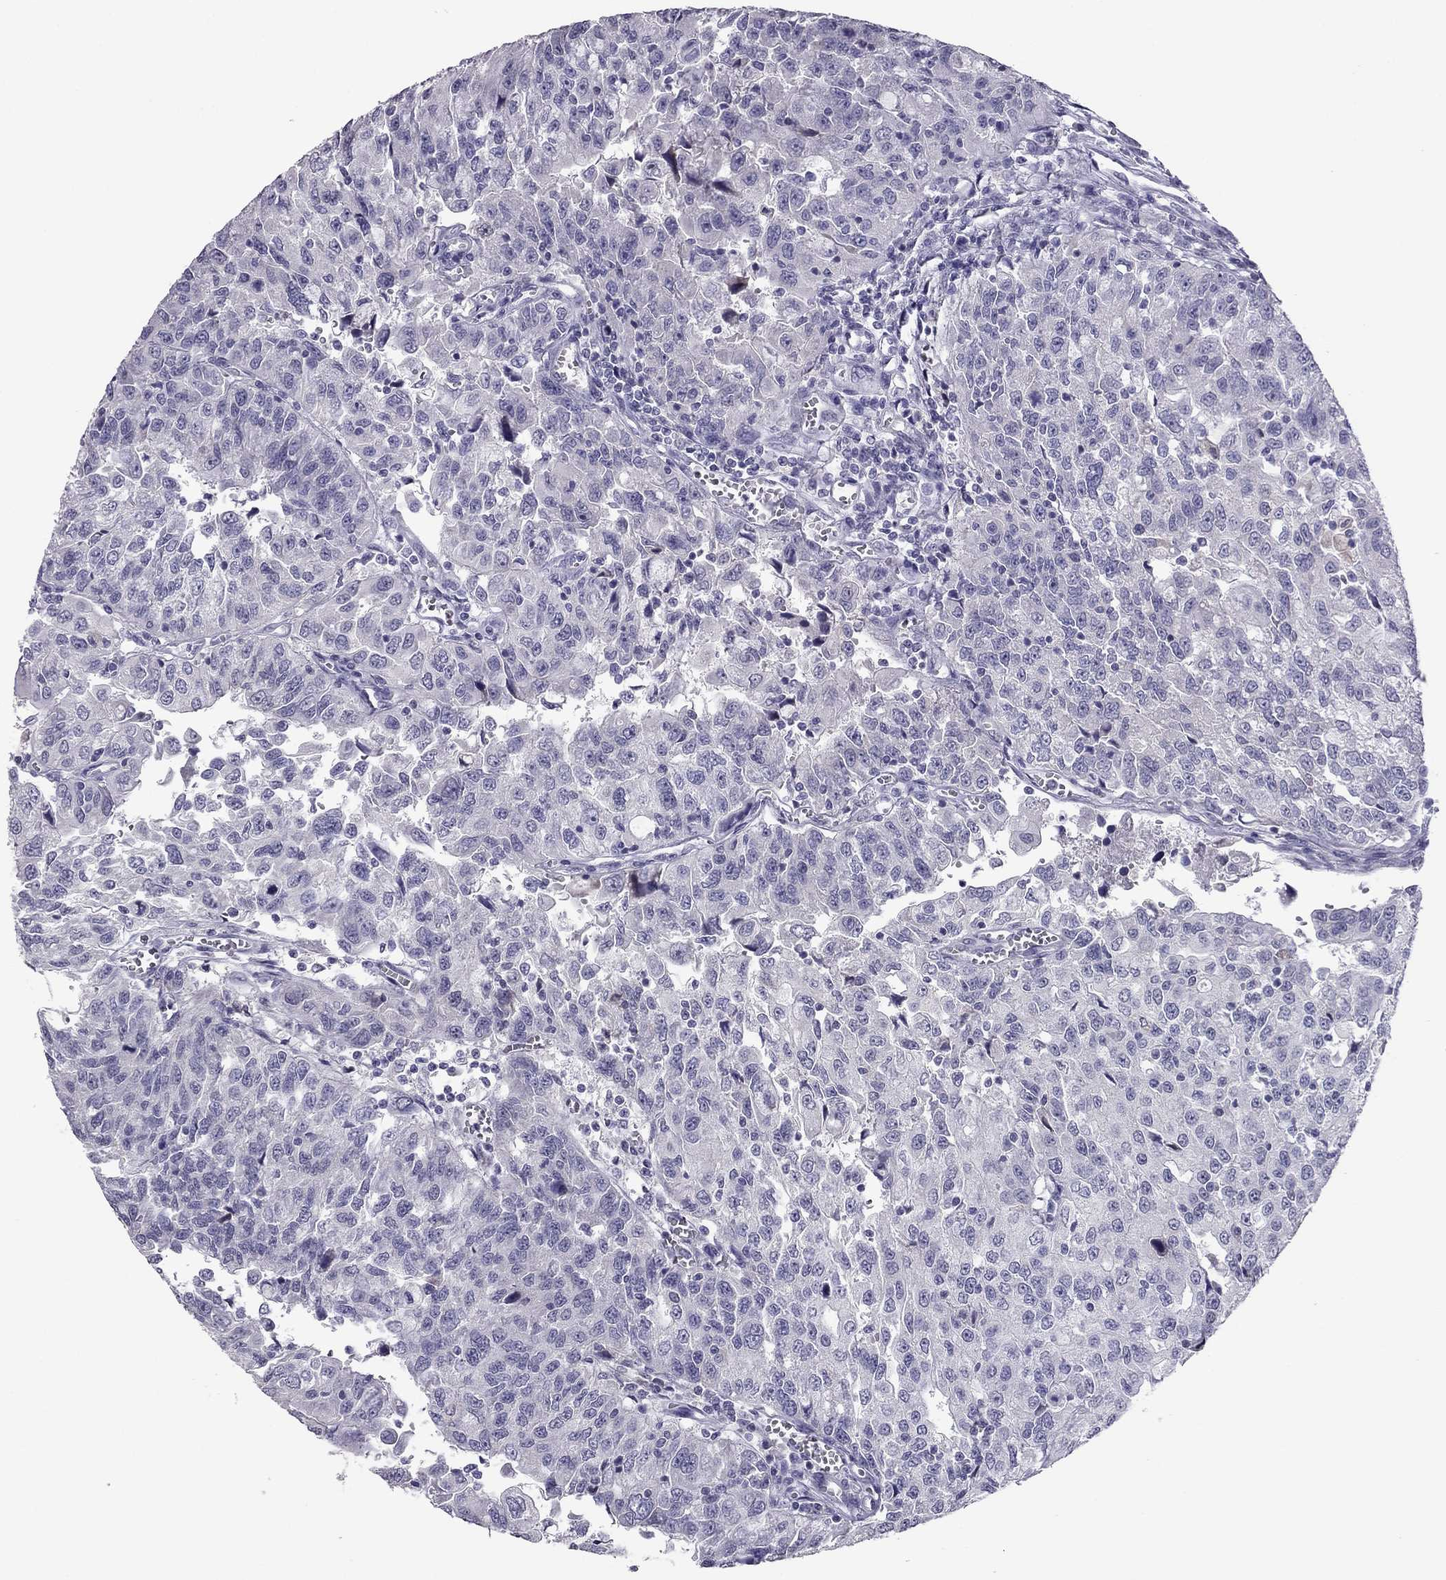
{"staining": {"intensity": "negative", "quantity": "none", "location": "none"}, "tissue": "urothelial cancer", "cell_type": "Tumor cells", "image_type": "cancer", "snomed": [{"axis": "morphology", "description": "Urothelial carcinoma, NOS"}, {"axis": "morphology", "description": "Urothelial carcinoma, High grade"}, {"axis": "topography", "description": "Urinary bladder"}], "caption": "High power microscopy histopathology image of an immunohistochemistry (IHC) histopathology image of urothelial cancer, revealing no significant staining in tumor cells.", "gene": "RGS8", "patient": {"sex": "female", "age": 73}}